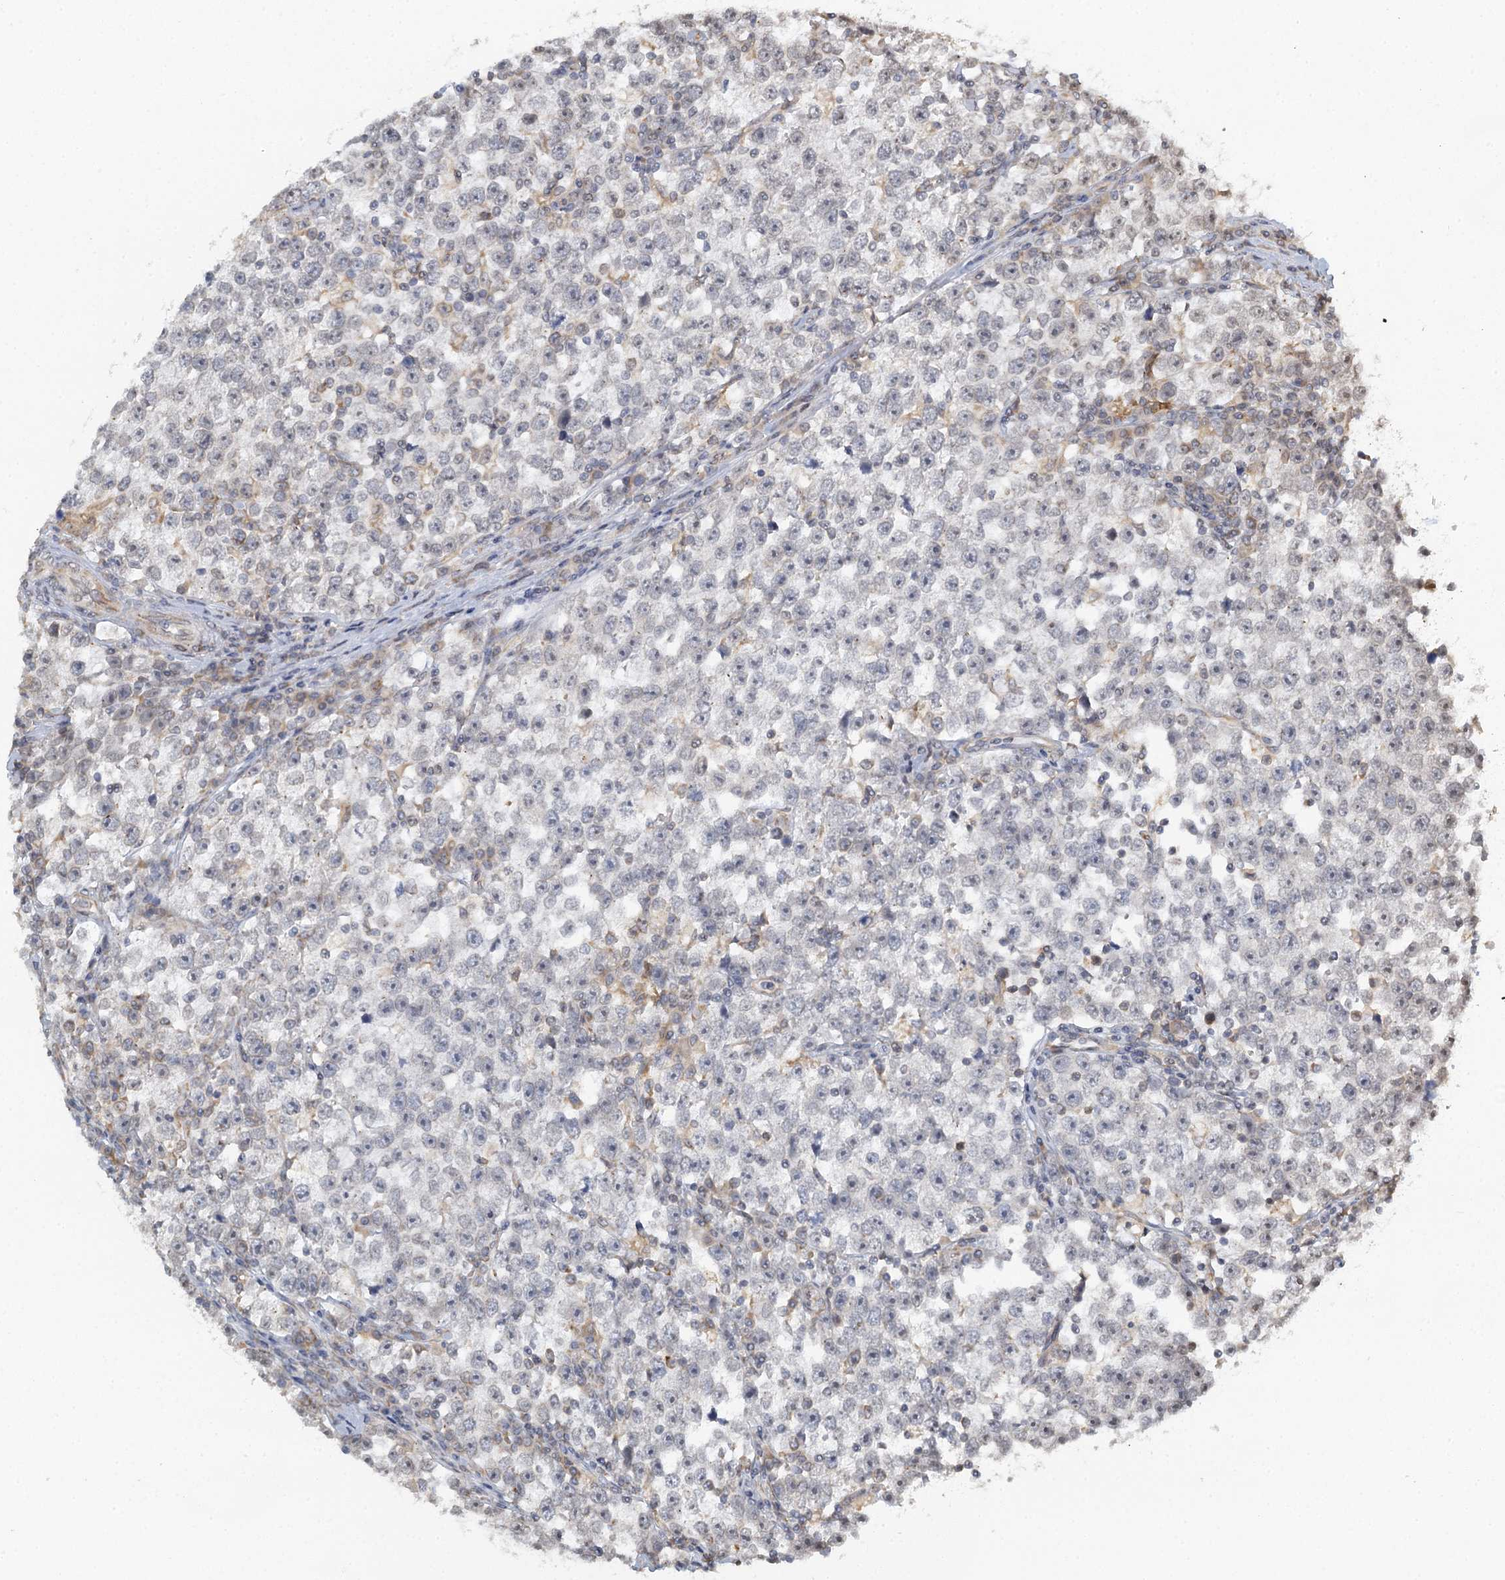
{"staining": {"intensity": "weak", "quantity": "<25%", "location": "cytoplasmic/membranous,nuclear"}, "tissue": "testis cancer", "cell_type": "Tumor cells", "image_type": "cancer", "snomed": [{"axis": "morphology", "description": "Normal tissue, NOS"}, {"axis": "morphology", "description": "Seminoma, NOS"}, {"axis": "topography", "description": "Testis"}], "caption": "IHC image of human testis seminoma stained for a protein (brown), which displays no staining in tumor cells.", "gene": "TREX1", "patient": {"sex": "male", "age": 43}}